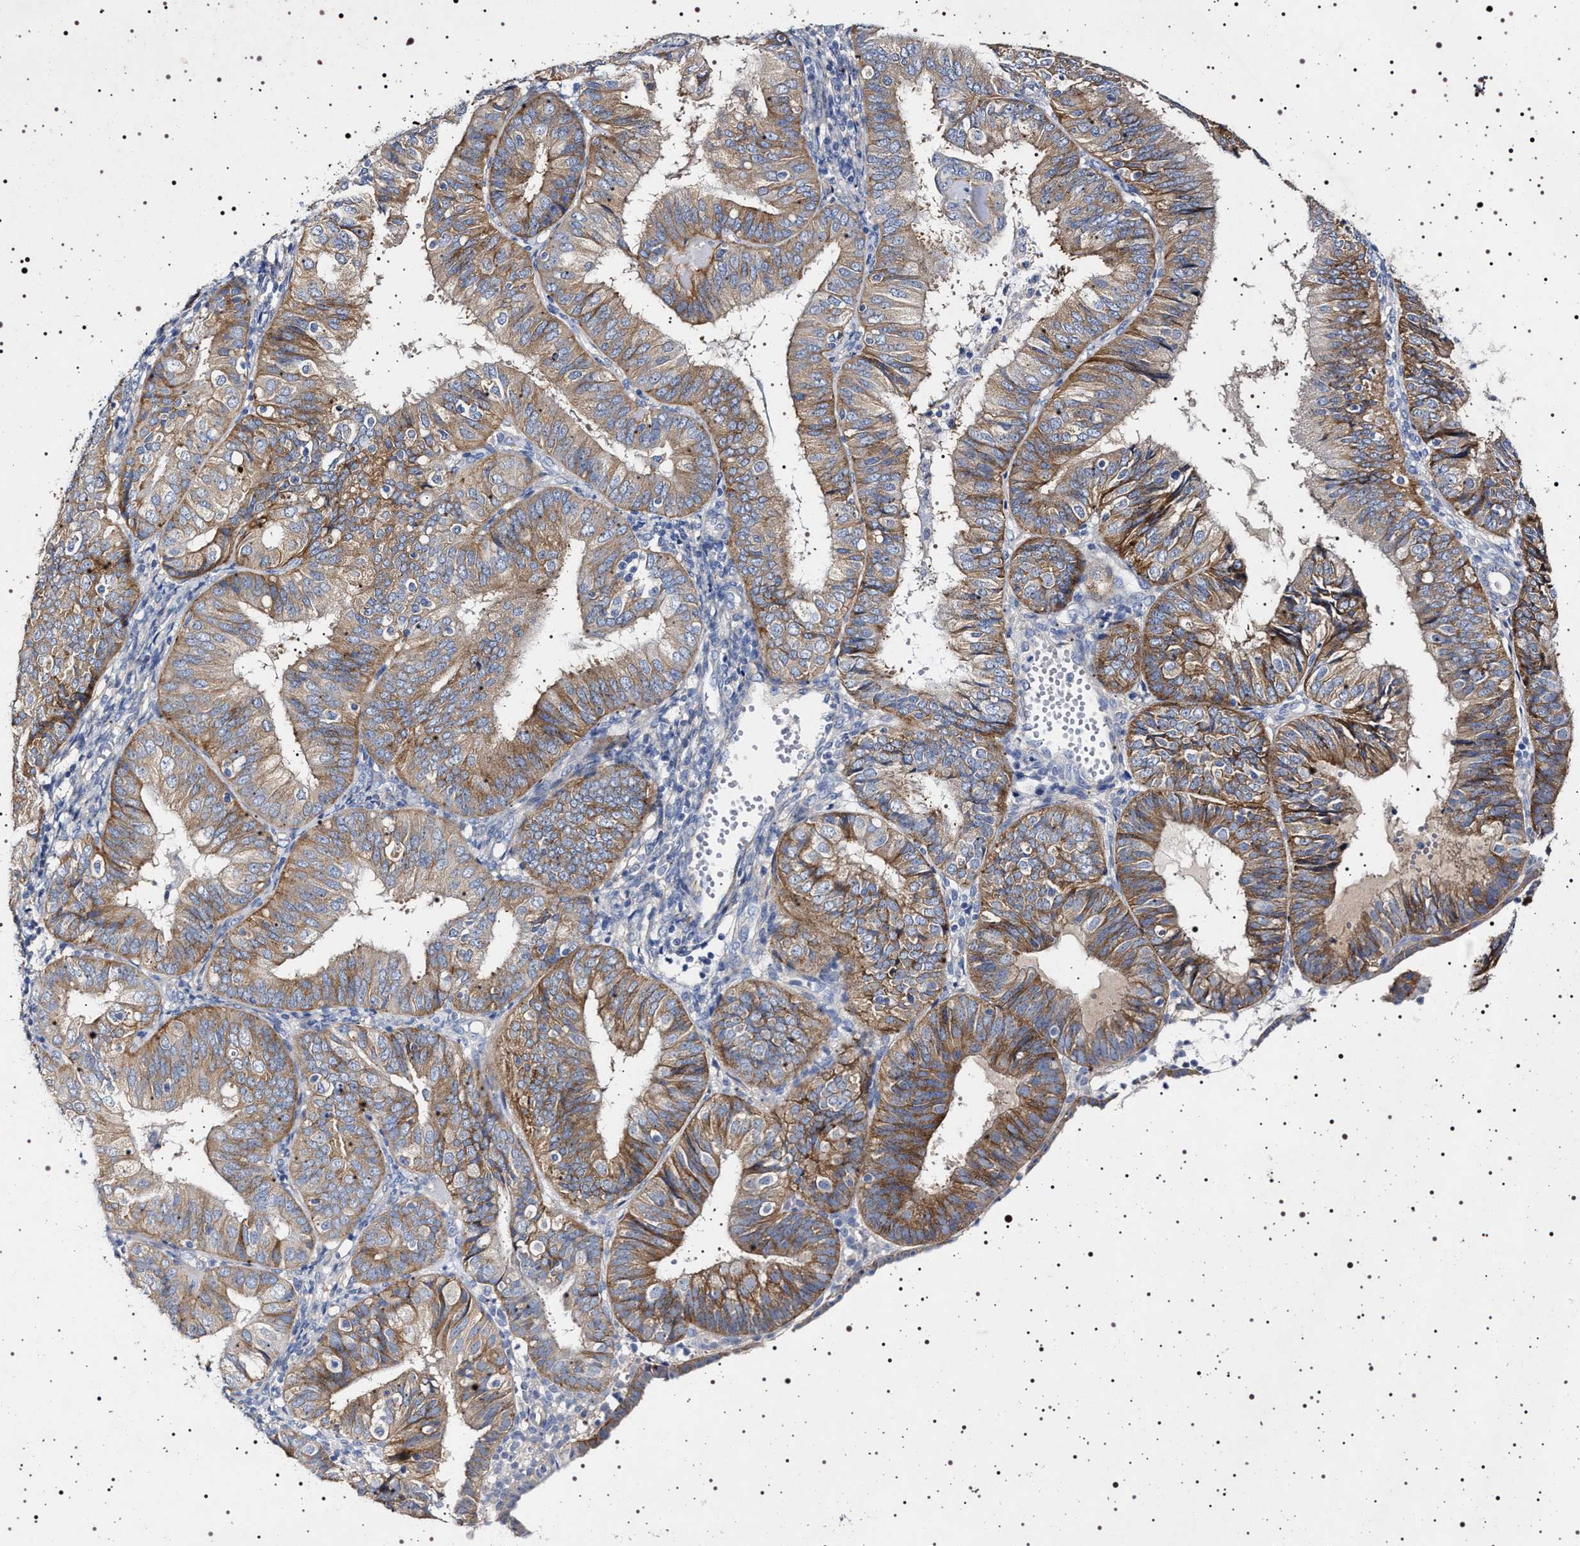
{"staining": {"intensity": "moderate", "quantity": ">75%", "location": "cytoplasmic/membranous"}, "tissue": "endometrial cancer", "cell_type": "Tumor cells", "image_type": "cancer", "snomed": [{"axis": "morphology", "description": "Adenocarcinoma, NOS"}, {"axis": "topography", "description": "Endometrium"}], "caption": "IHC staining of adenocarcinoma (endometrial), which exhibits medium levels of moderate cytoplasmic/membranous positivity in about >75% of tumor cells indicating moderate cytoplasmic/membranous protein staining. The staining was performed using DAB (brown) for protein detection and nuclei were counterstained in hematoxylin (blue).", "gene": "NAALADL2", "patient": {"sex": "female", "age": 58}}